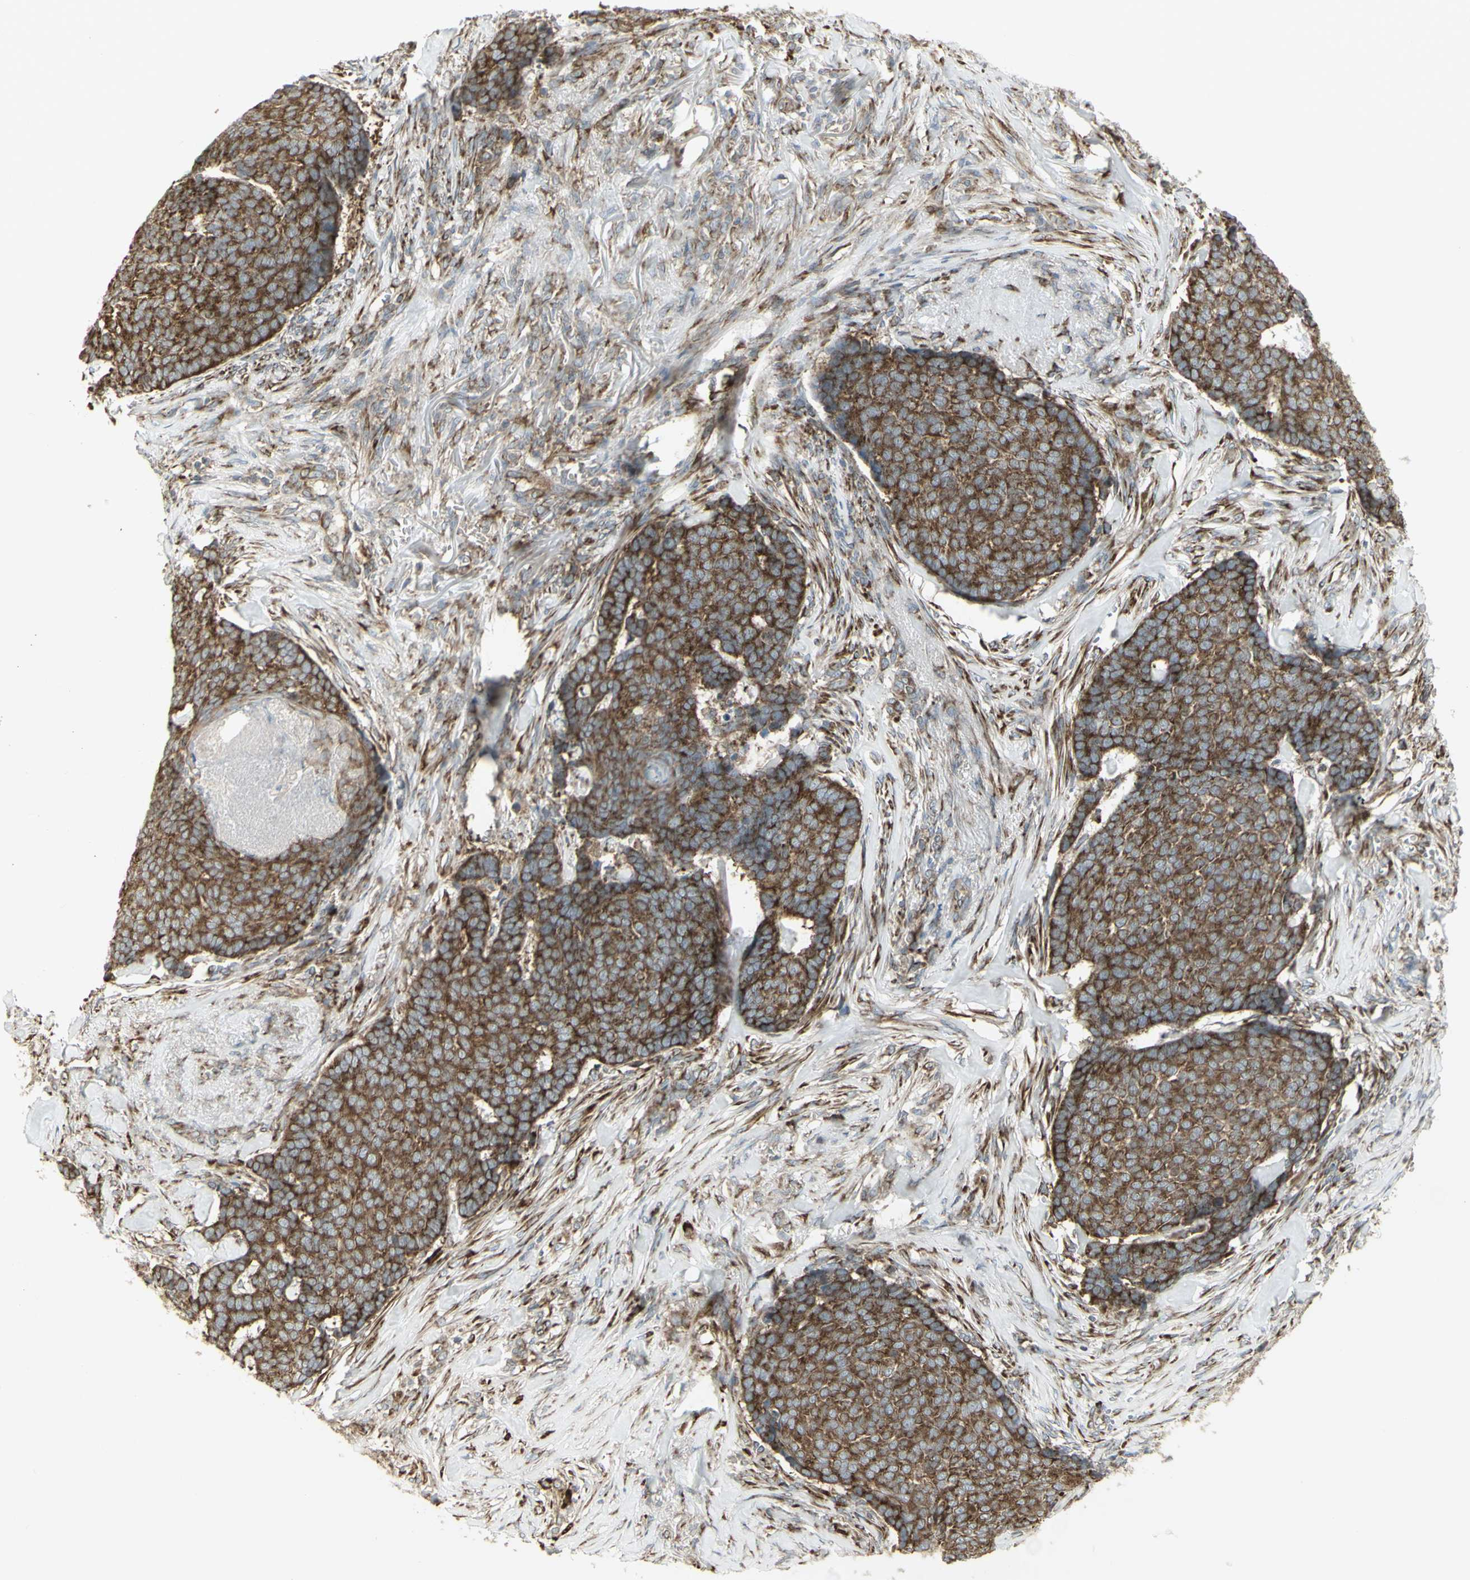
{"staining": {"intensity": "strong", "quantity": ">75%", "location": "cytoplasmic/membranous"}, "tissue": "skin cancer", "cell_type": "Tumor cells", "image_type": "cancer", "snomed": [{"axis": "morphology", "description": "Basal cell carcinoma"}, {"axis": "topography", "description": "Skin"}], "caption": "DAB immunohistochemical staining of skin cancer (basal cell carcinoma) reveals strong cytoplasmic/membranous protein expression in approximately >75% of tumor cells. The protein of interest is shown in brown color, while the nuclei are stained blue.", "gene": "FKBP3", "patient": {"sex": "male", "age": 84}}